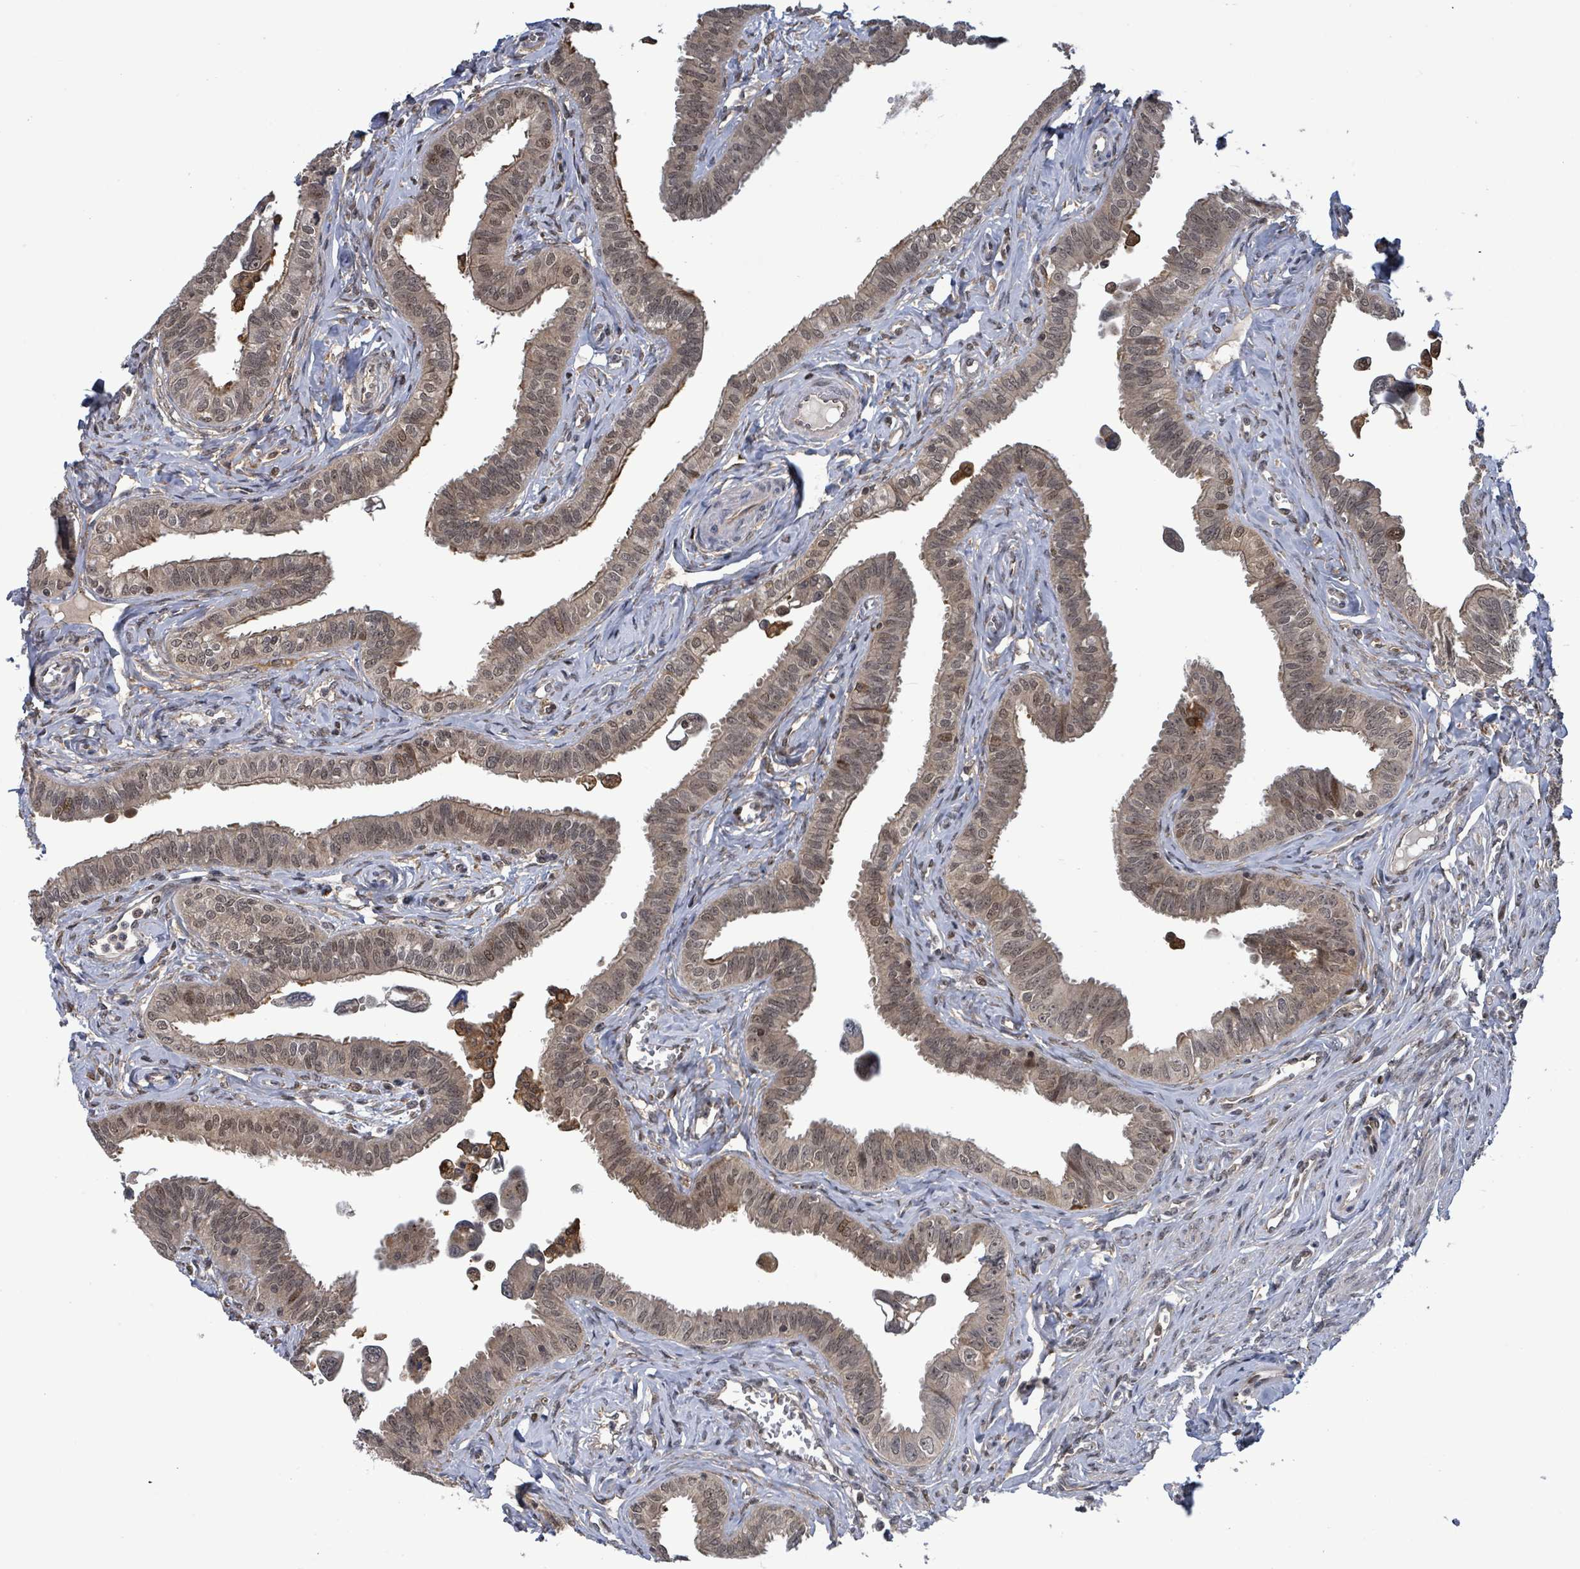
{"staining": {"intensity": "moderate", "quantity": ">75%", "location": "cytoplasmic/membranous,nuclear"}, "tissue": "fallopian tube", "cell_type": "Glandular cells", "image_type": "normal", "snomed": [{"axis": "morphology", "description": "Normal tissue, NOS"}, {"axis": "morphology", "description": "Carcinoma, NOS"}, {"axis": "topography", "description": "Fallopian tube"}, {"axis": "topography", "description": "Ovary"}], "caption": "Approximately >75% of glandular cells in normal human fallopian tube demonstrate moderate cytoplasmic/membranous,nuclear protein positivity as visualized by brown immunohistochemical staining.", "gene": "FBXO6", "patient": {"sex": "female", "age": 59}}